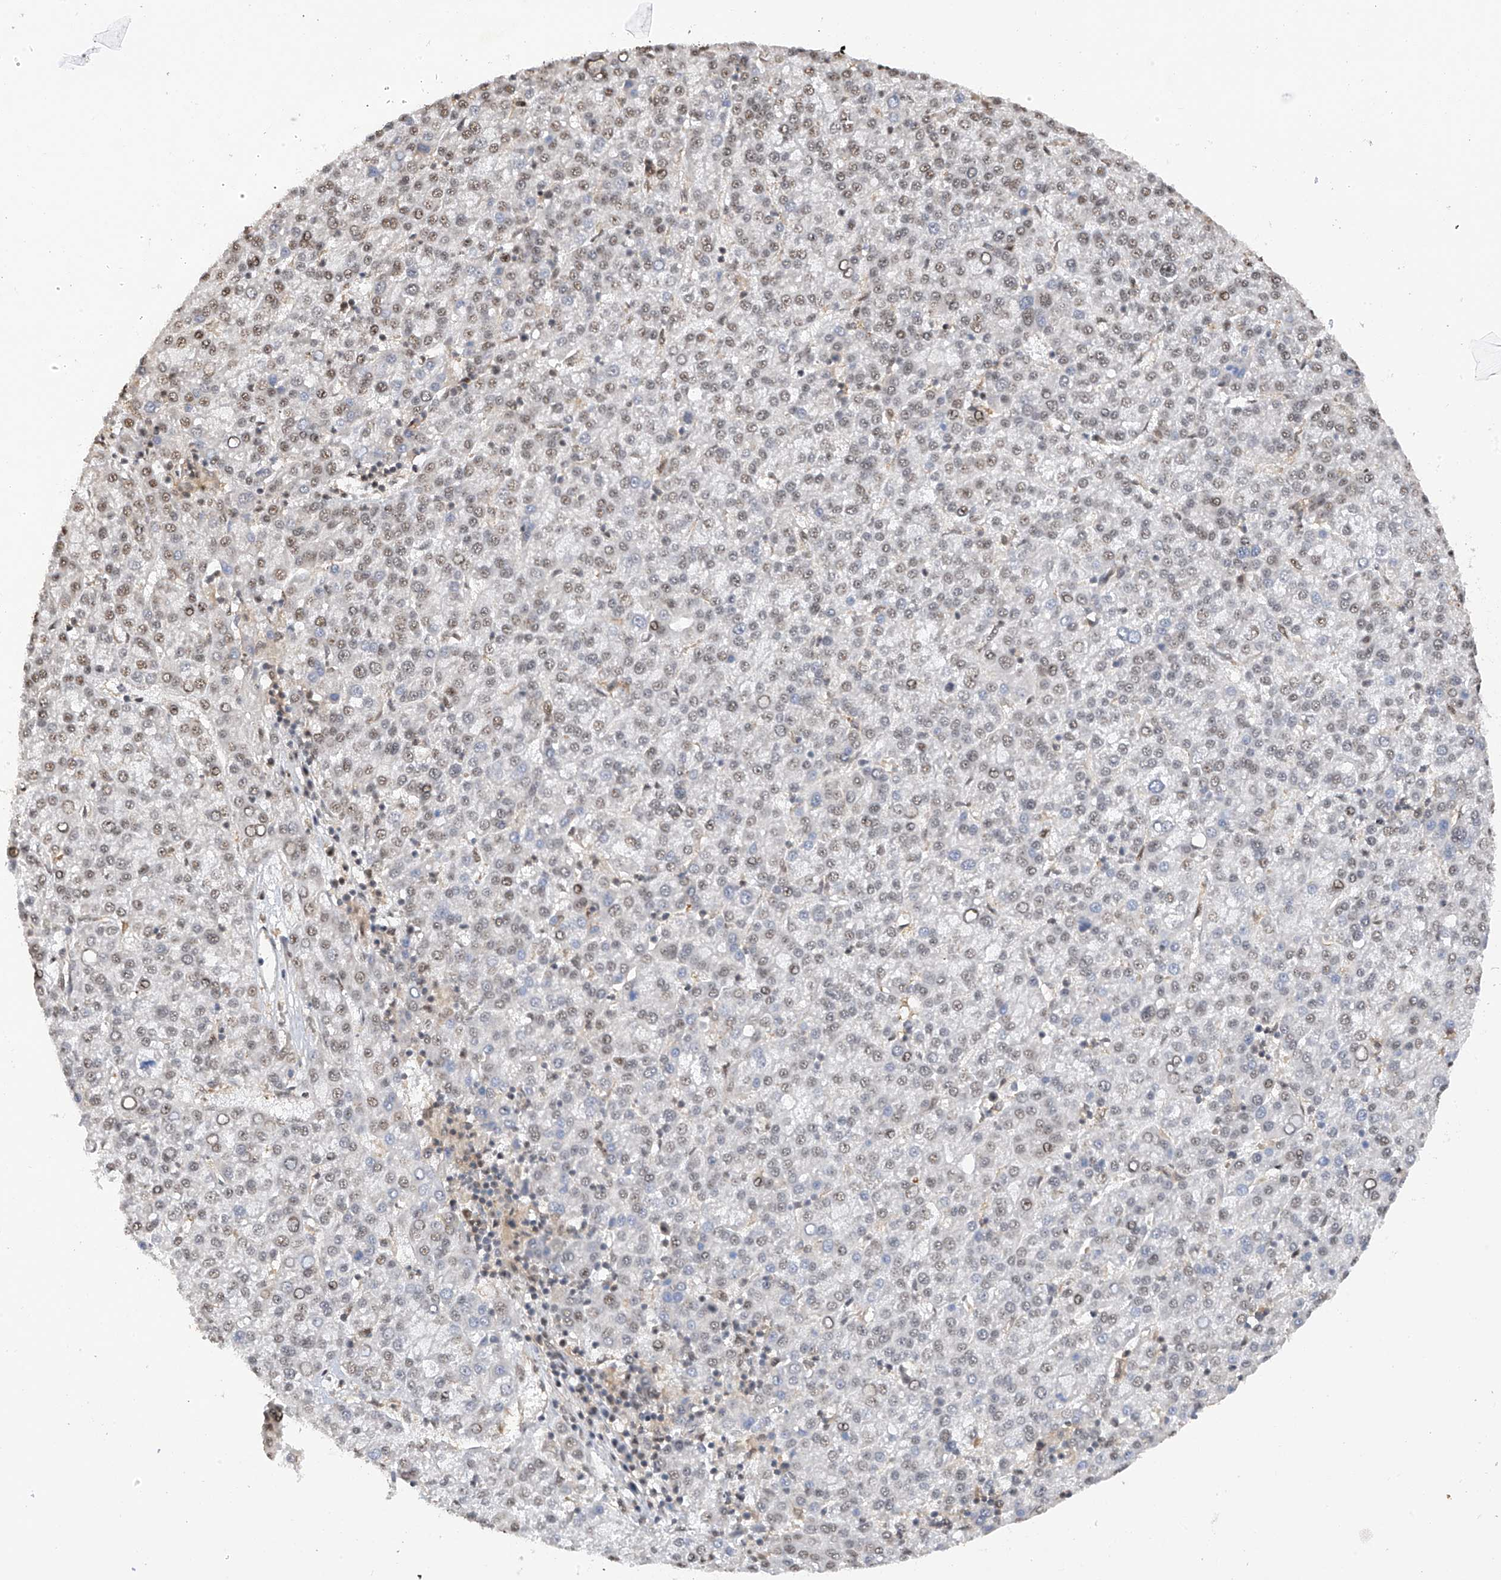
{"staining": {"intensity": "weak", "quantity": "<25%", "location": "nuclear"}, "tissue": "liver cancer", "cell_type": "Tumor cells", "image_type": "cancer", "snomed": [{"axis": "morphology", "description": "Carcinoma, Hepatocellular, NOS"}, {"axis": "topography", "description": "Liver"}], "caption": "A histopathology image of human liver cancer is negative for staining in tumor cells.", "gene": "C1orf131", "patient": {"sex": "female", "age": 58}}